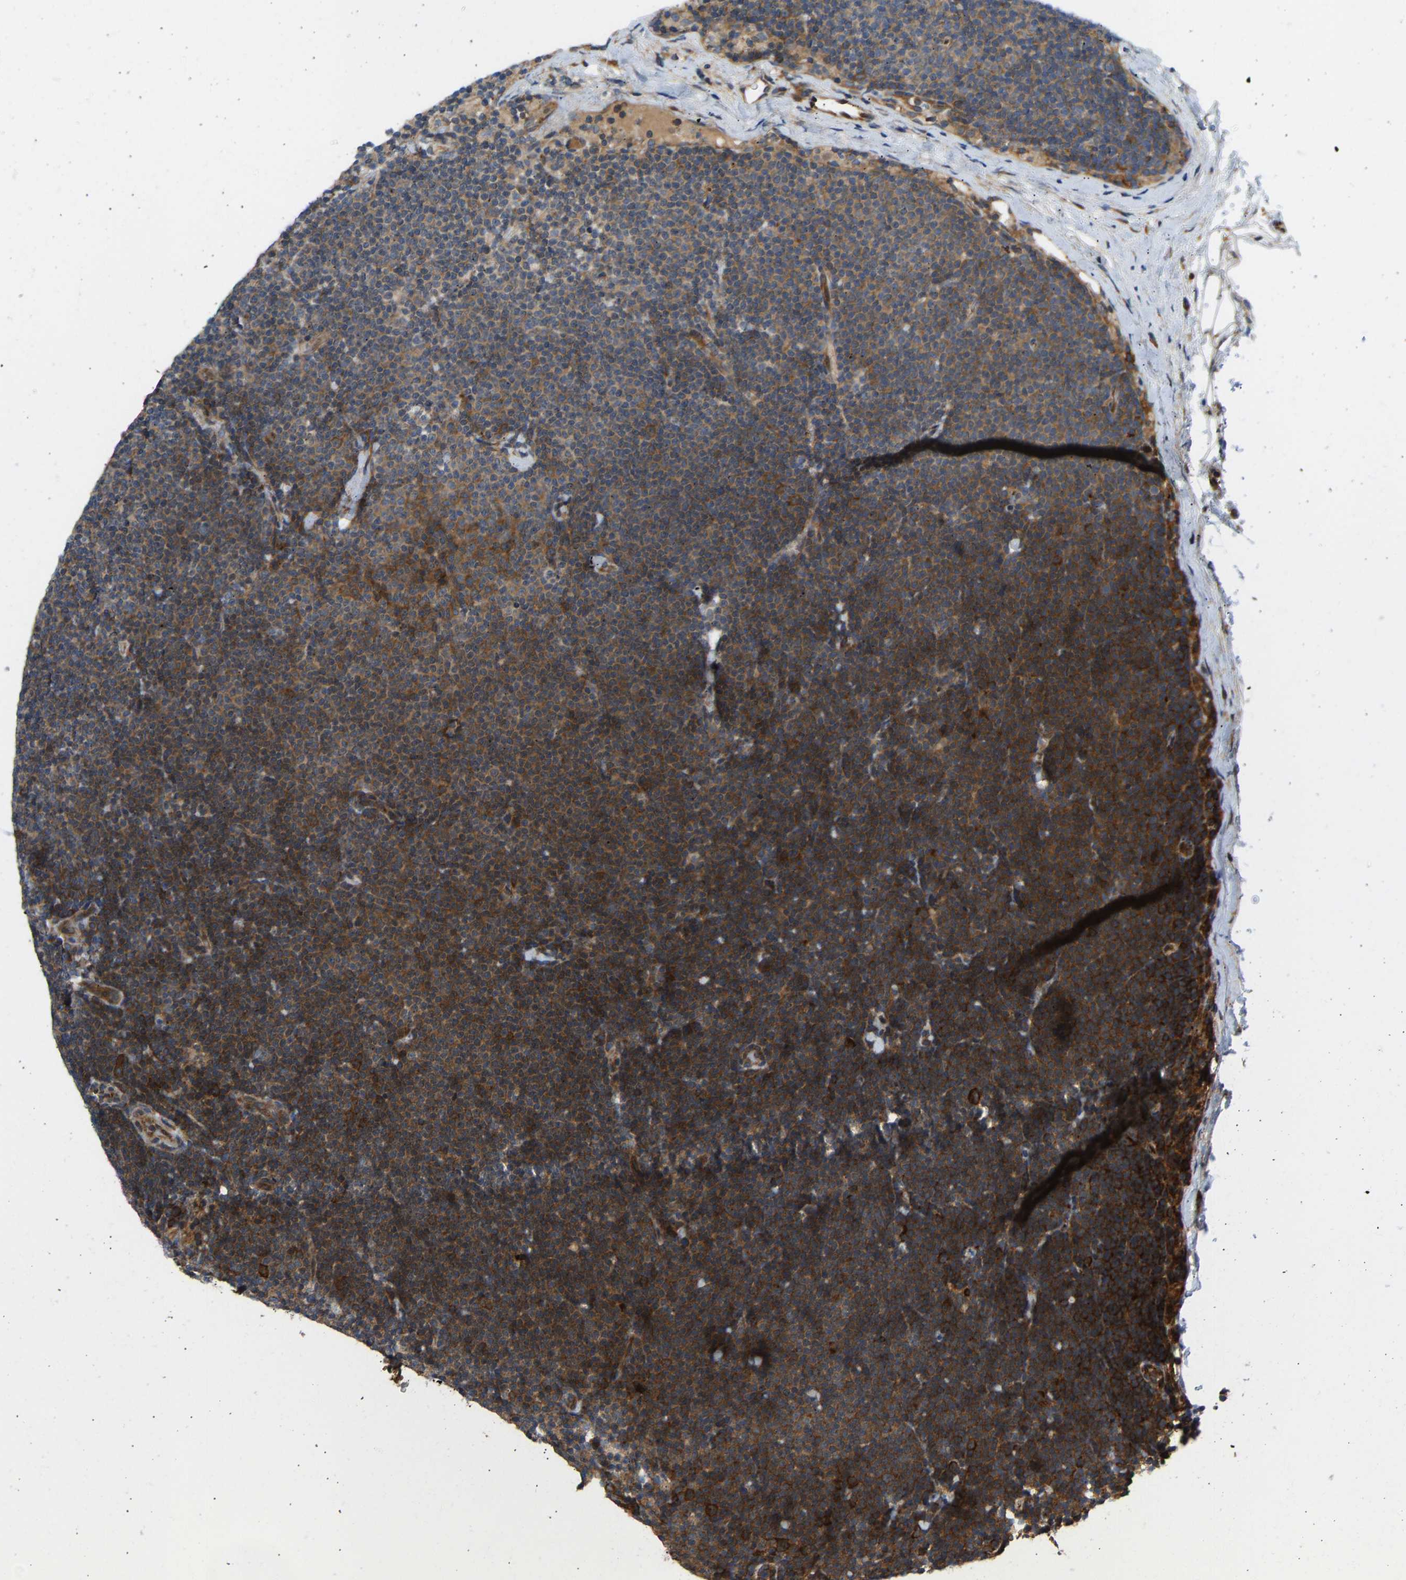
{"staining": {"intensity": "moderate", "quantity": ">75%", "location": "cytoplasmic/membranous"}, "tissue": "lymphoma", "cell_type": "Tumor cells", "image_type": "cancer", "snomed": [{"axis": "morphology", "description": "Malignant lymphoma, non-Hodgkin's type, Low grade"}, {"axis": "topography", "description": "Lymph node"}], "caption": "Lymphoma was stained to show a protein in brown. There is medium levels of moderate cytoplasmic/membranous staining in approximately >75% of tumor cells.", "gene": "RASGRF2", "patient": {"sex": "female", "age": 53}}